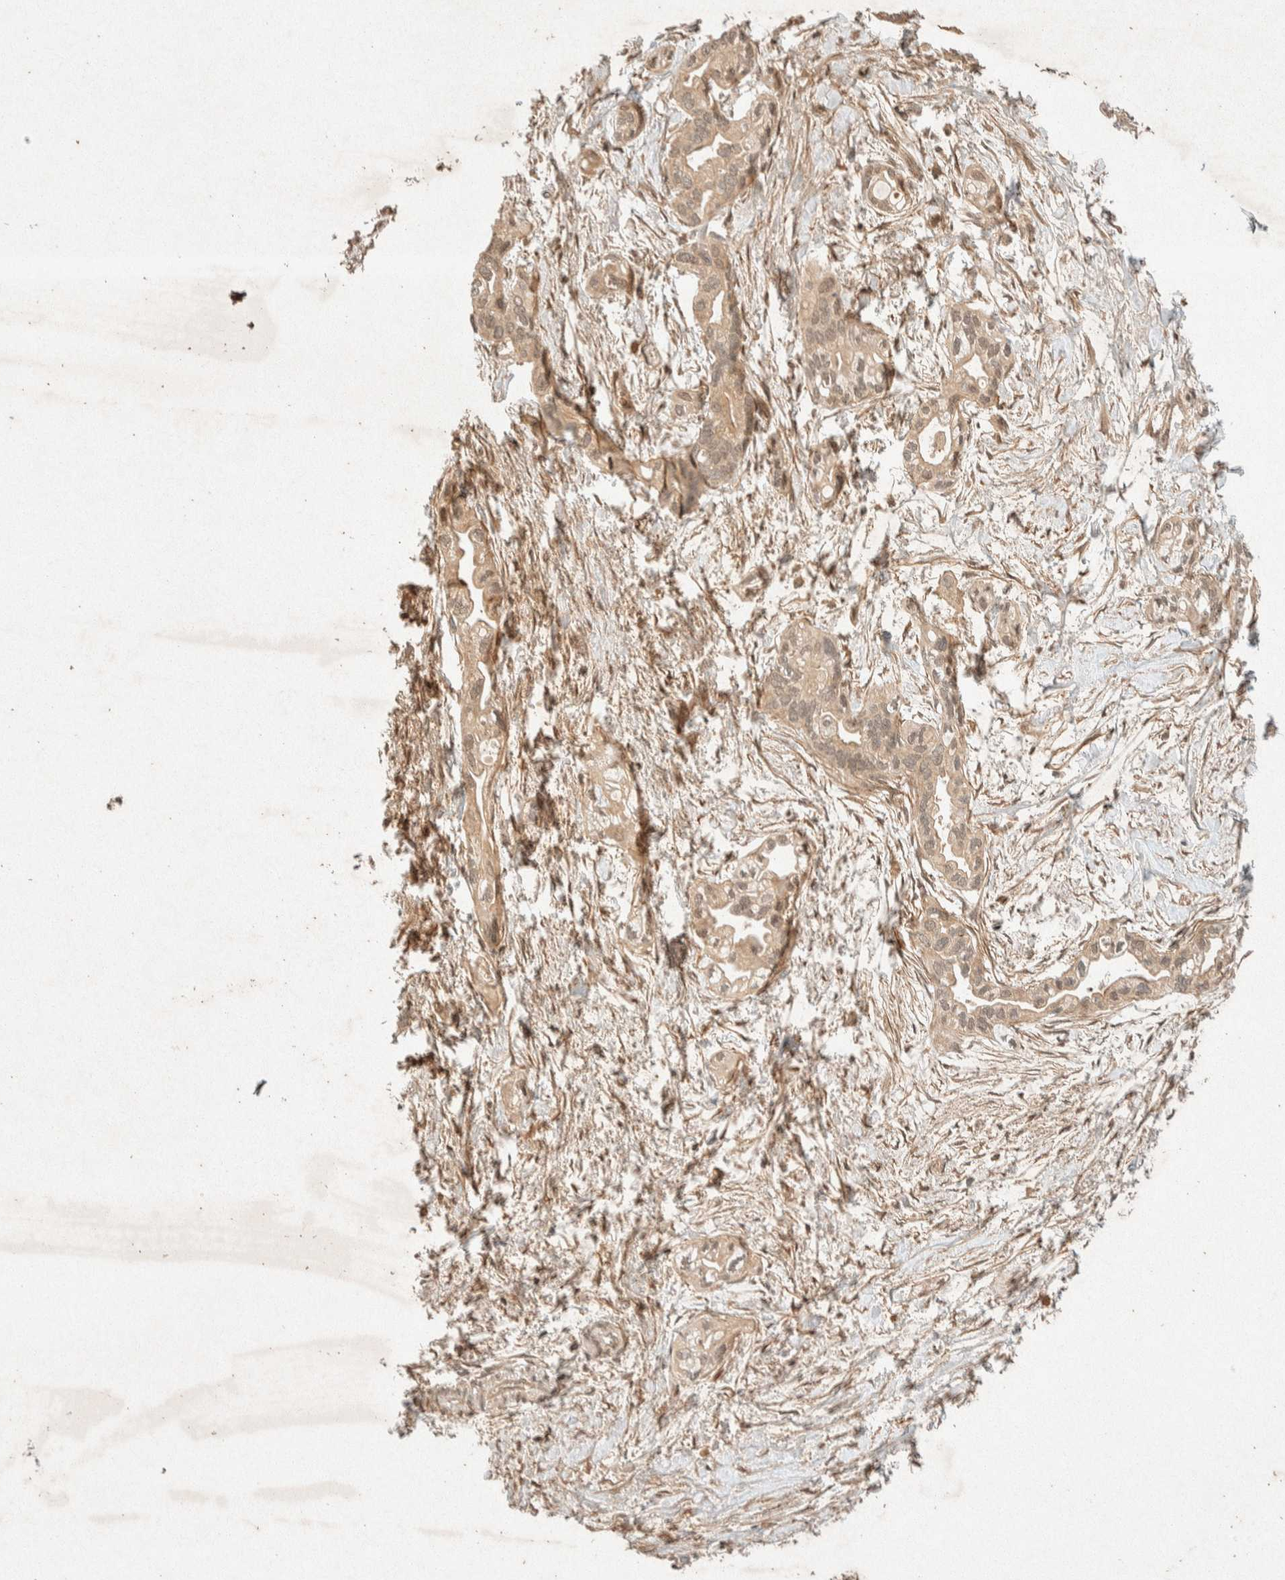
{"staining": {"intensity": "weak", "quantity": ">75%", "location": "cytoplasmic/membranous"}, "tissue": "pancreatic cancer", "cell_type": "Tumor cells", "image_type": "cancer", "snomed": [{"axis": "morphology", "description": "Adenocarcinoma, NOS"}, {"axis": "topography", "description": "Pancreas"}], "caption": "Weak cytoplasmic/membranous staining is identified in about >75% of tumor cells in pancreatic cancer.", "gene": "THRA", "patient": {"sex": "female", "age": 77}}